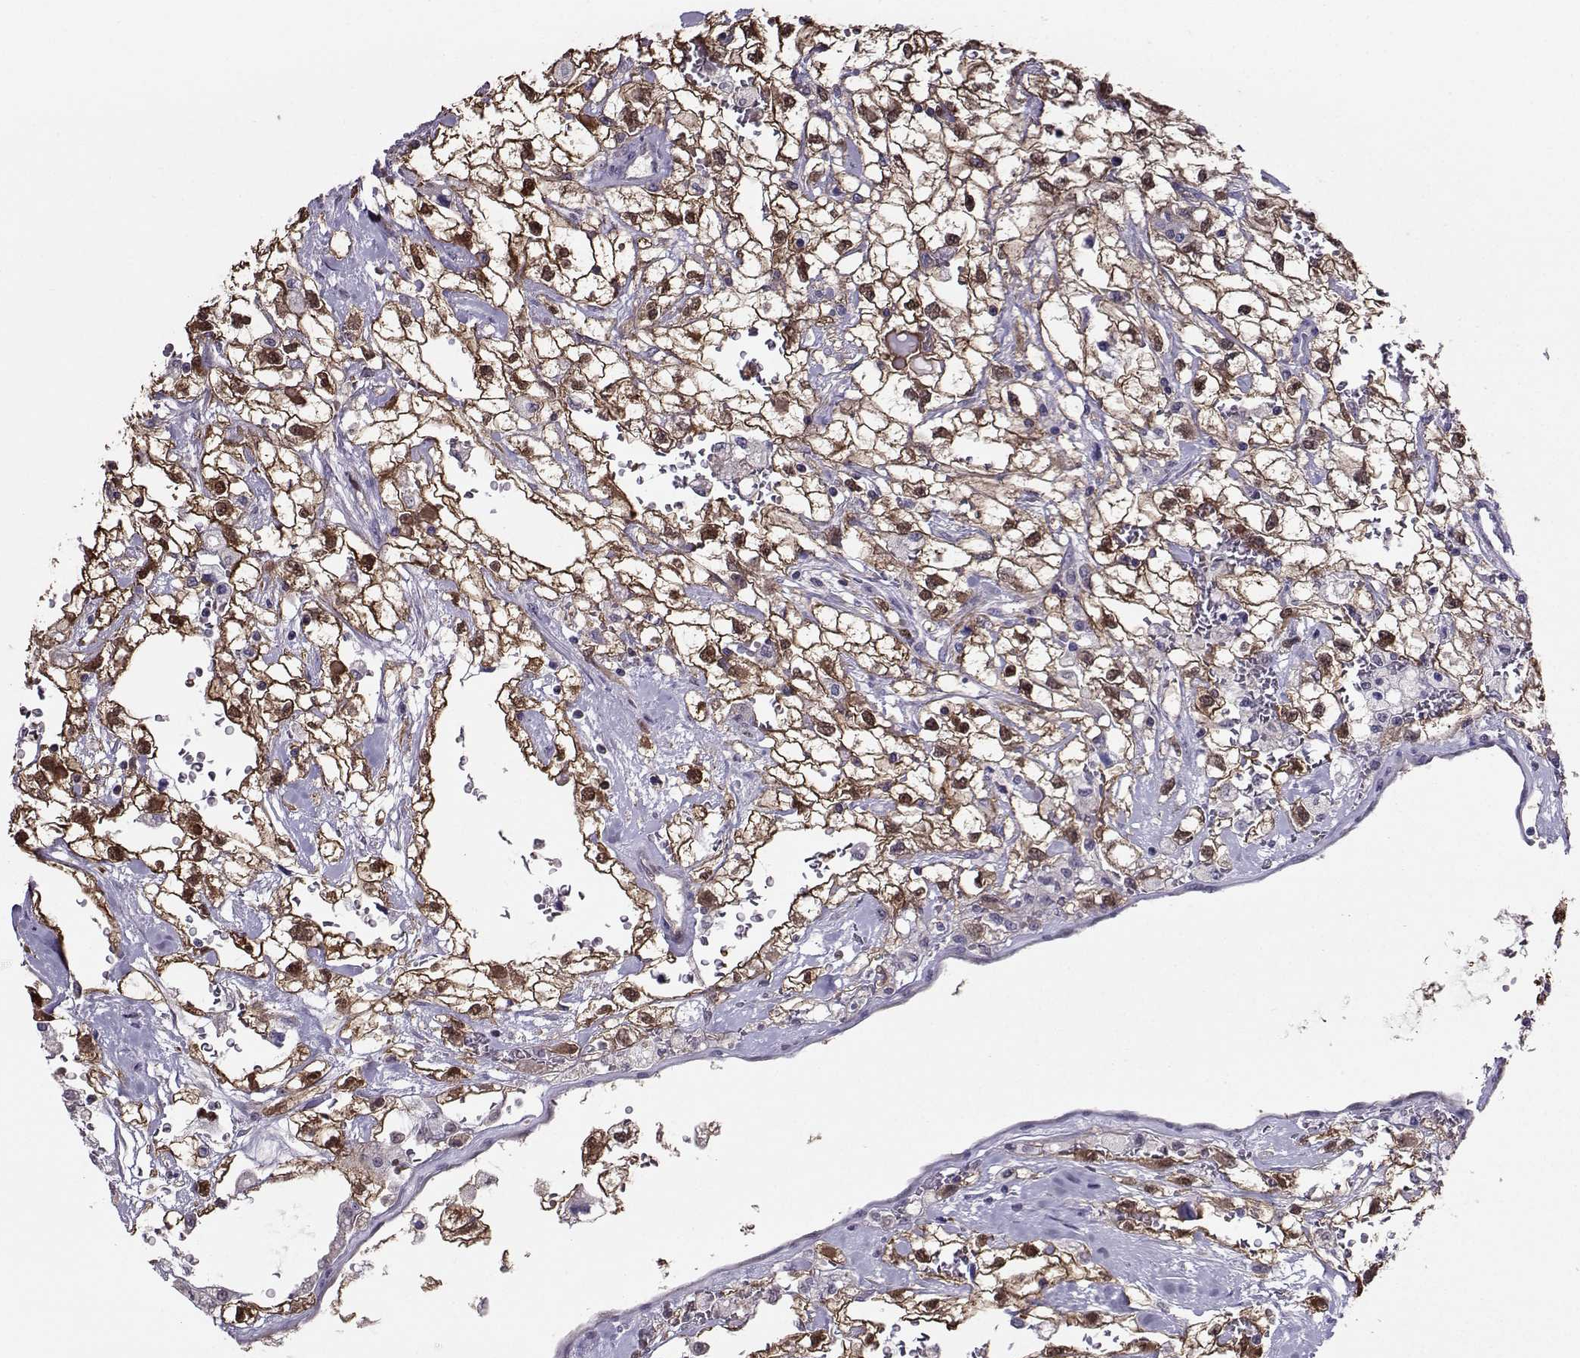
{"staining": {"intensity": "moderate", "quantity": ">75%", "location": "cytoplasmic/membranous,nuclear"}, "tissue": "renal cancer", "cell_type": "Tumor cells", "image_type": "cancer", "snomed": [{"axis": "morphology", "description": "Adenocarcinoma, NOS"}, {"axis": "topography", "description": "Kidney"}], "caption": "A brown stain shows moderate cytoplasmic/membranous and nuclear staining of a protein in human adenocarcinoma (renal) tumor cells.", "gene": "PGK1", "patient": {"sex": "male", "age": 59}}